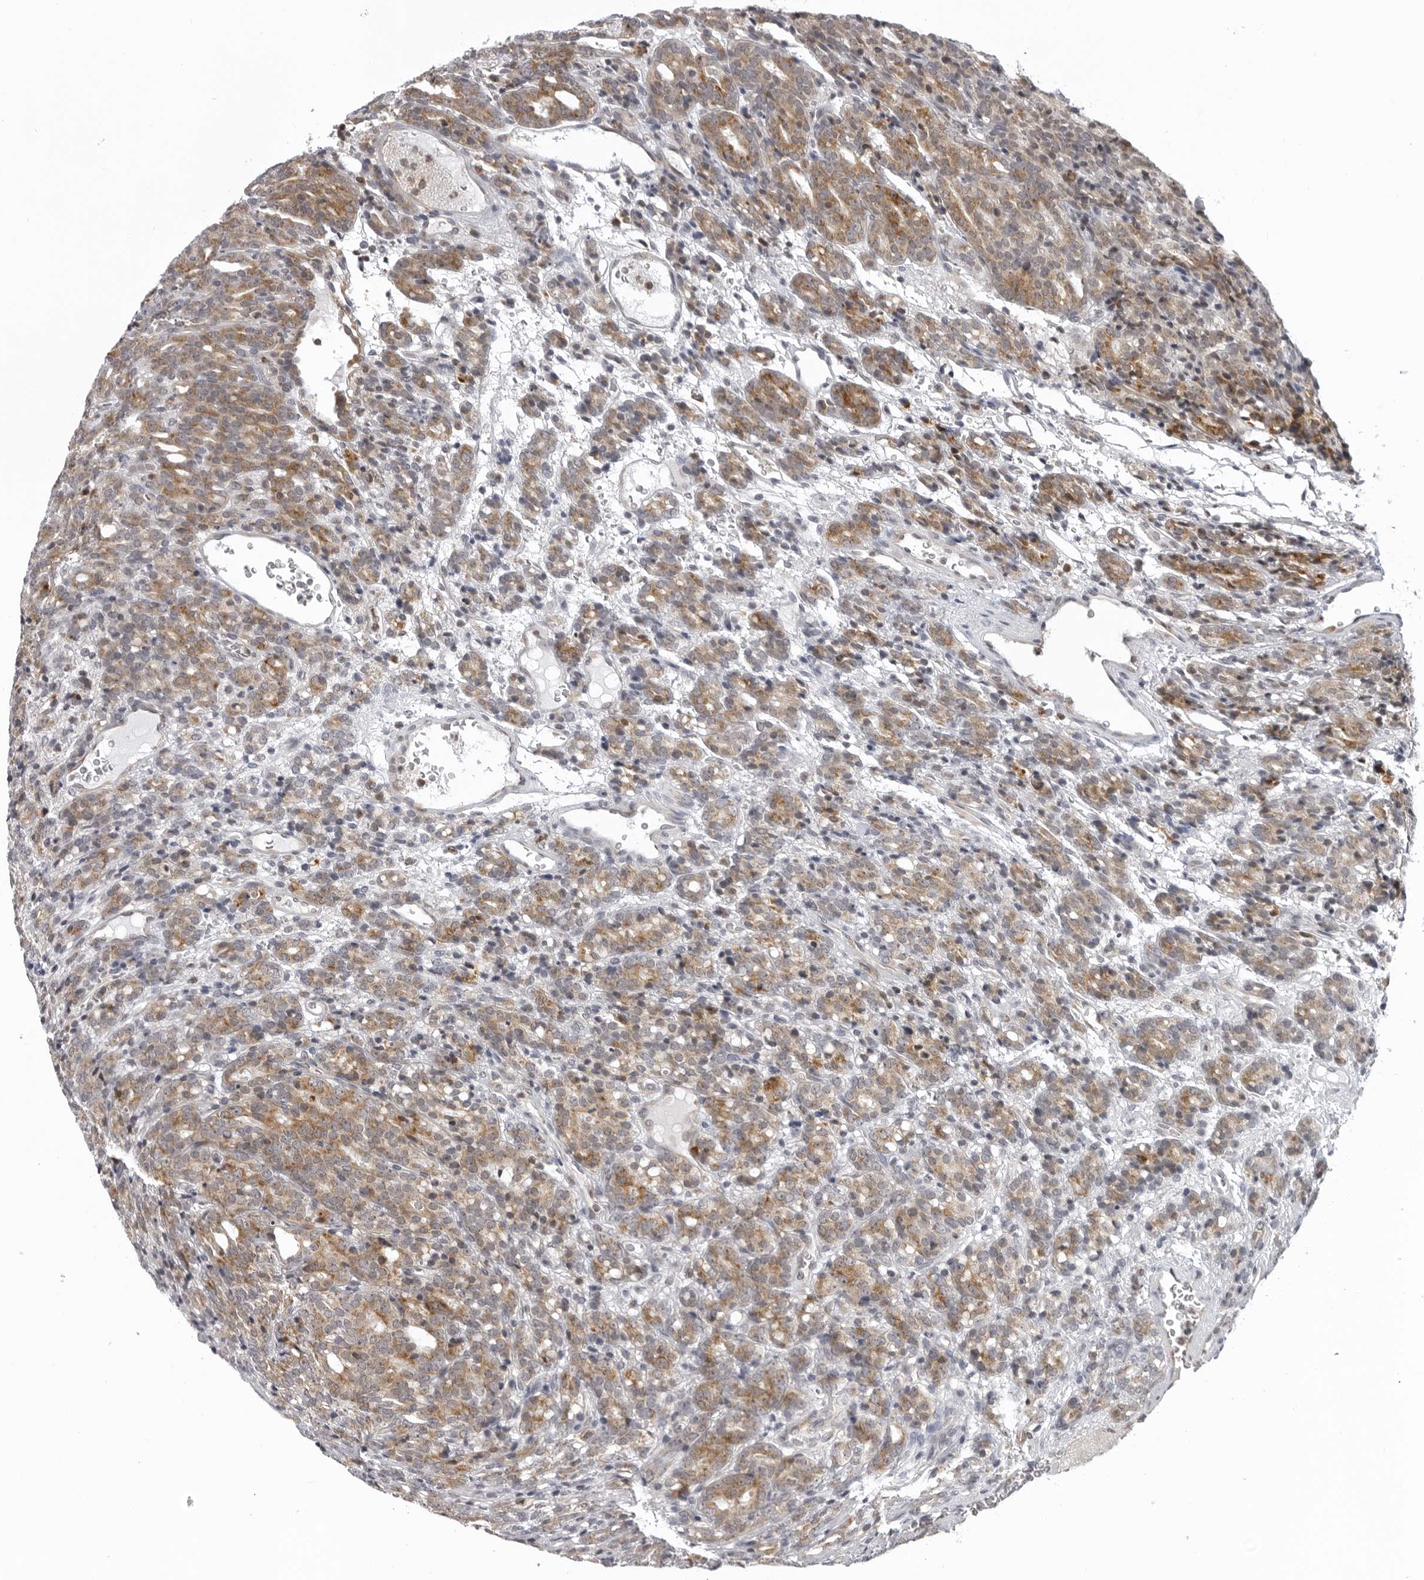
{"staining": {"intensity": "moderate", "quantity": ">75%", "location": "cytoplasmic/membranous"}, "tissue": "prostate cancer", "cell_type": "Tumor cells", "image_type": "cancer", "snomed": [{"axis": "morphology", "description": "Adenocarcinoma, High grade"}, {"axis": "topography", "description": "Prostate"}], "caption": "This micrograph demonstrates IHC staining of human prostate high-grade adenocarcinoma, with medium moderate cytoplasmic/membranous expression in about >75% of tumor cells.", "gene": "MRPS15", "patient": {"sex": "male", "age": 62}}